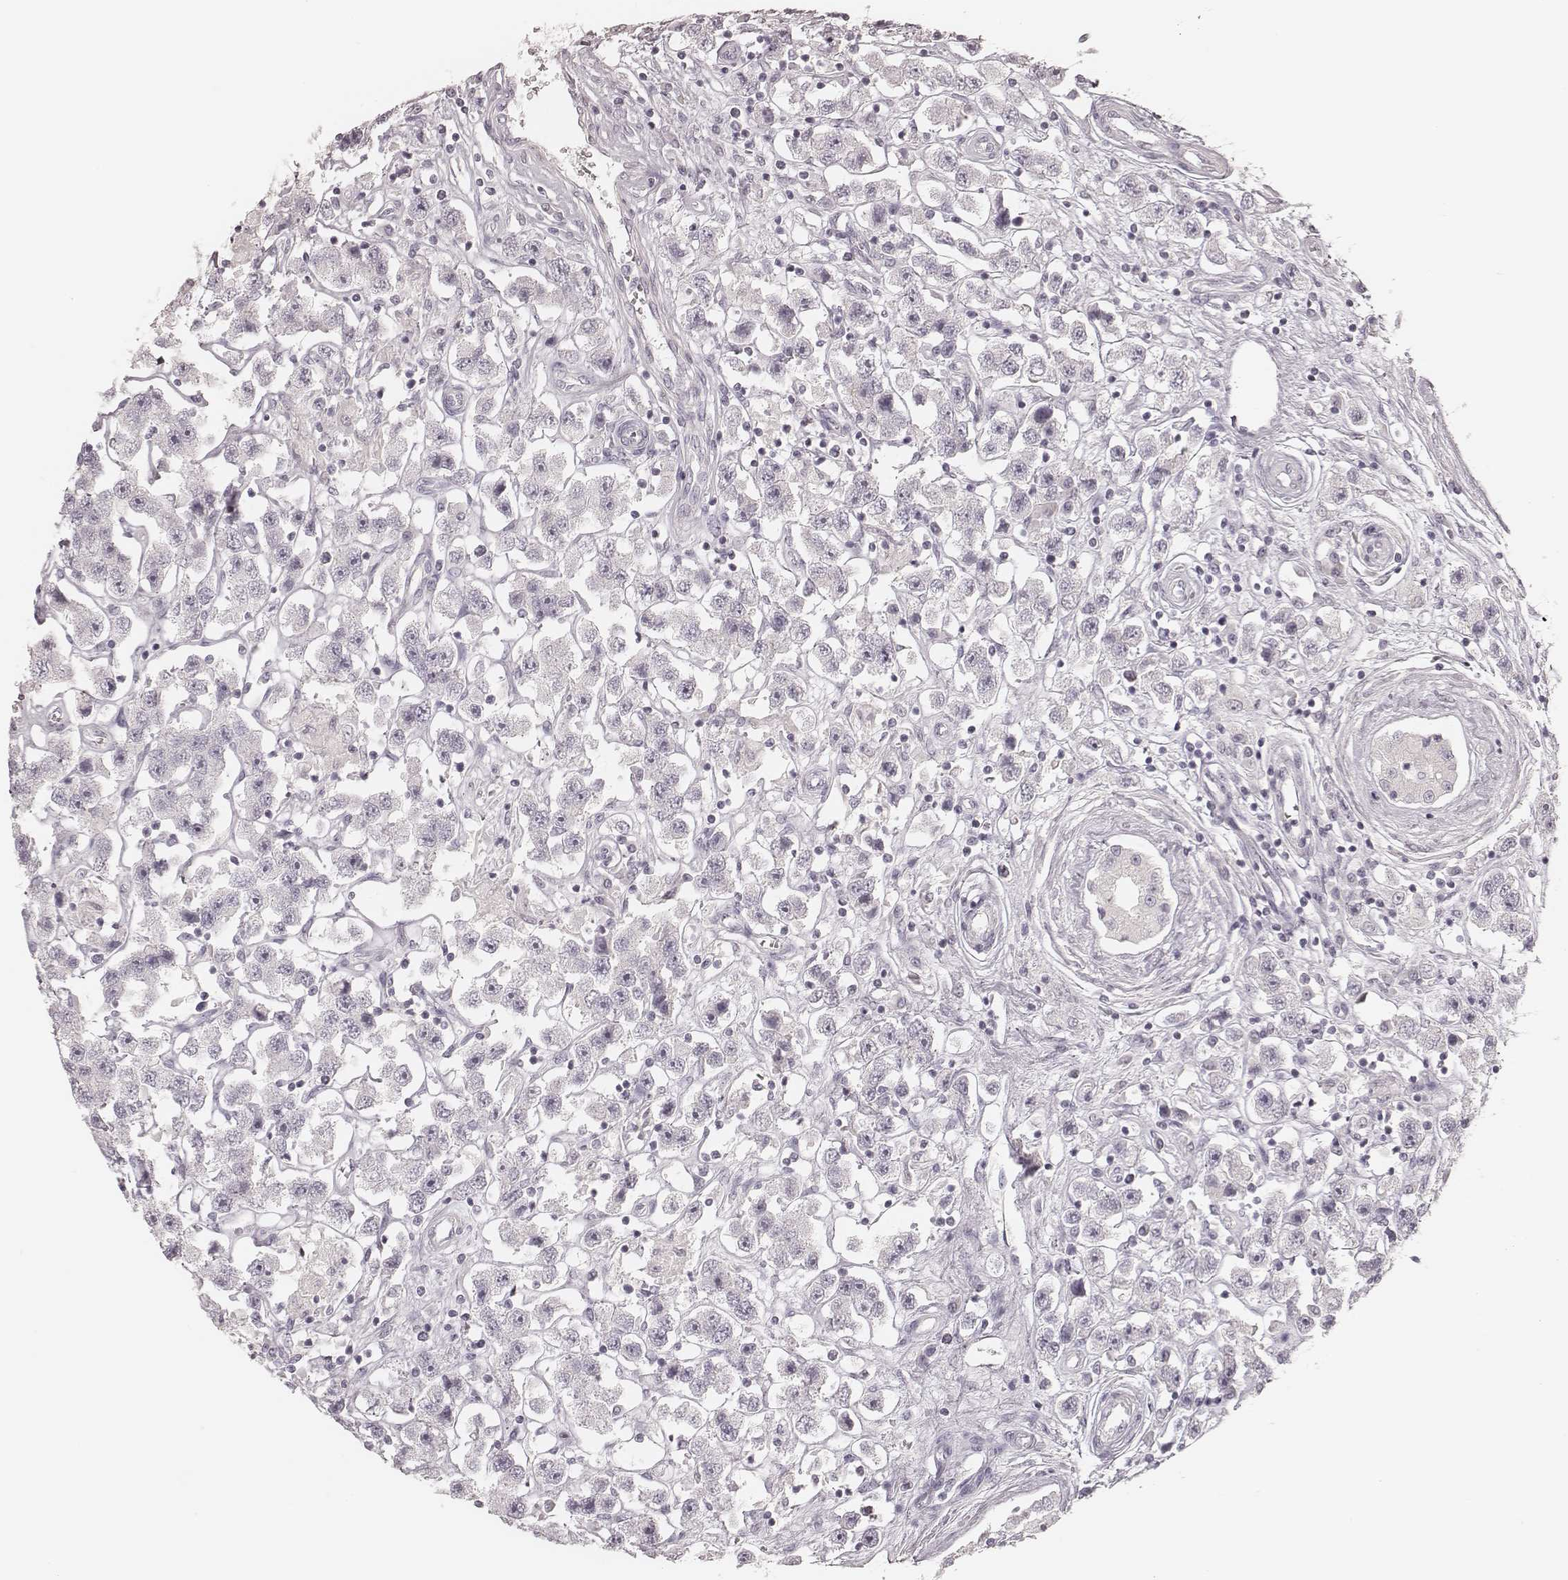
{"staining": {"intensity": "negative", "quantity": "none", "location": "none"}, "tissue": "testis cancer", "cell_type": "Tumor cells", "image_type": "cancer", "snomed": [{"axis": "morphology", "description": "Seminoma, NOS"}, {"axis": "topography", "description": "Testis"}], "caption": "This is an immunohistochemistry (IHC) micrograph of seminoma (testis). There is no expression in tumor cells.", "gene": "SPATA24", "patient": {"sex": "male", "age": 45}}